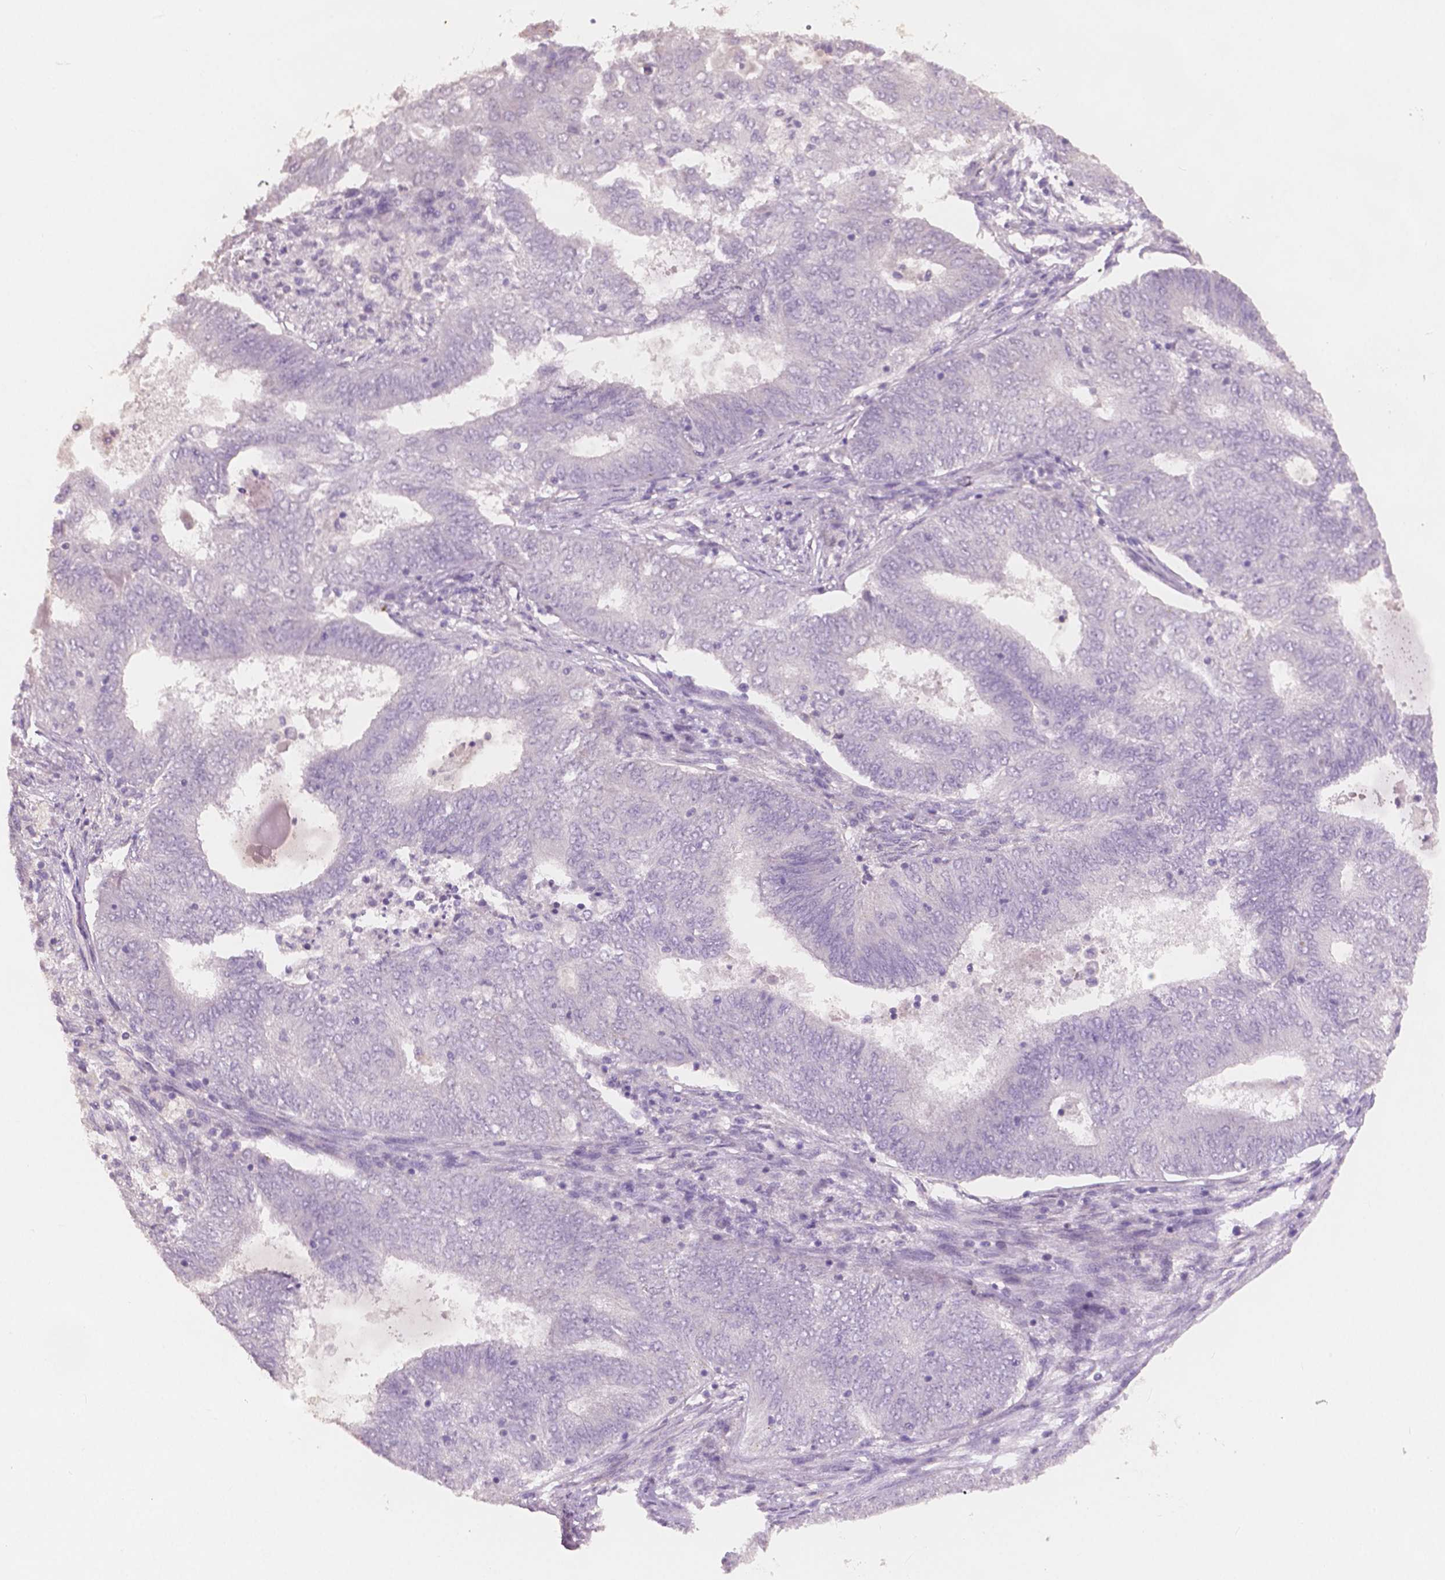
{"staining": {"intensity": "negative", "quantity": "none", "location": "none"}, "tissue": "endometrial cancer", "cell_type": "Tumor cells", "image_type": "cancer", "snomed": [{"axis": "morphology", "description": "Adenocarcinoma, NOS"}, {"axis": "topography", "description": "Endometrium"}], "caption": "High magnification brightfield microscopy of endometrial adenocarcinoma stained with DAB (3,3'-diaminobenzidine) (brown) and counterstained with hematoxylin (blue): tumor cells show no significant staining.", "gene": "APOA4", "patient": {"sex": "female", "age": 62}}